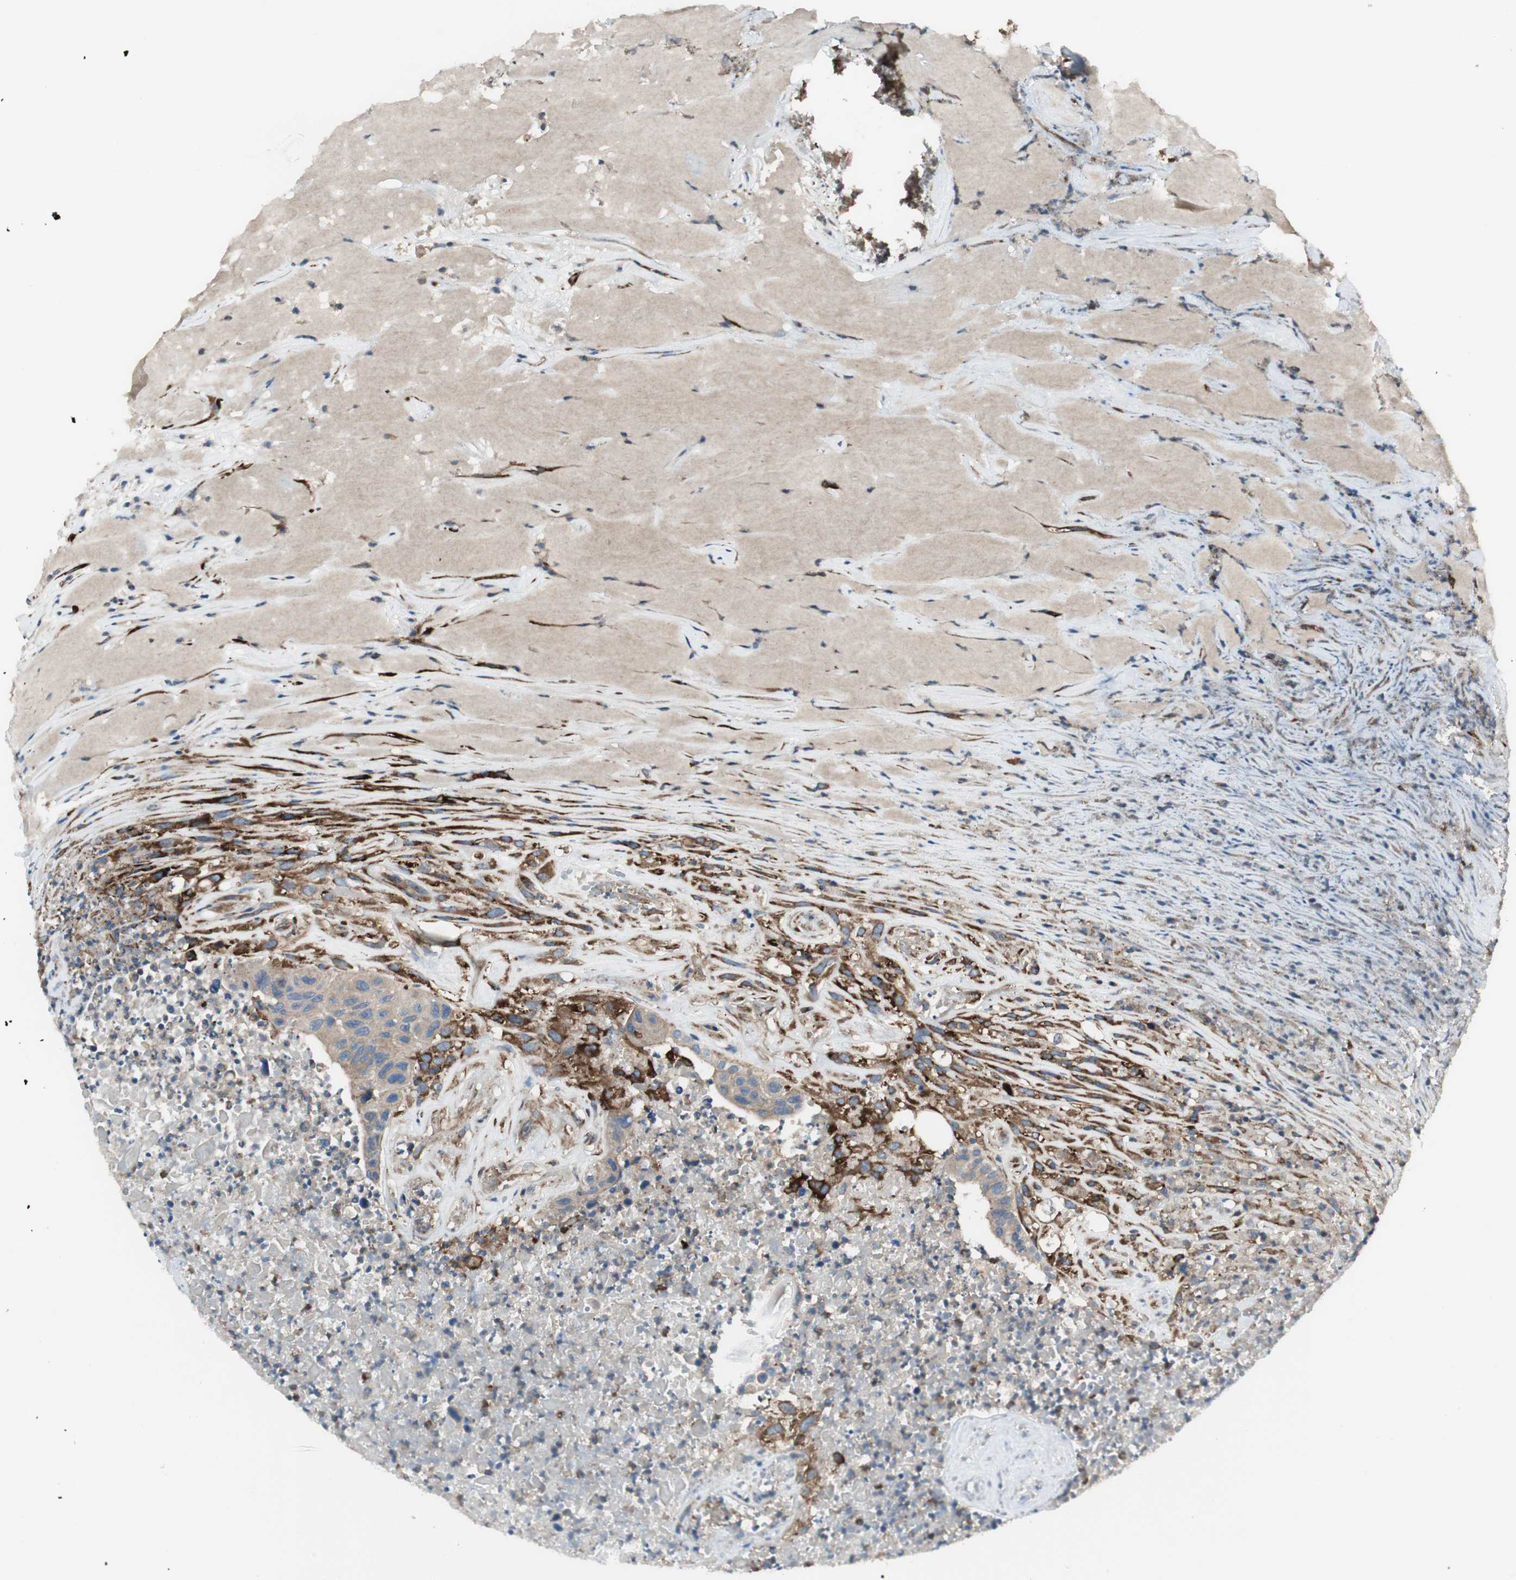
{"staining": {"intensity": "weak", "quantity": ">75%", "location": "cytoplasmic/membranous"}, "tissue": "urothelial cancer", "cell_type": "Tumor cells", "image_type": "cancer", "snomed": [{"axis": "morphology", "description": "Urothelial carcinoma, High grade"}, {"axis": "topography", "description": "Urinary bladder"}], "caption": "Human urothelial carcinoma (high-grade) stained with a protein marker displays weak staining in tumor cells.", "gene": "PRKG1", "patient": {"sex": "male", "age": 66}}